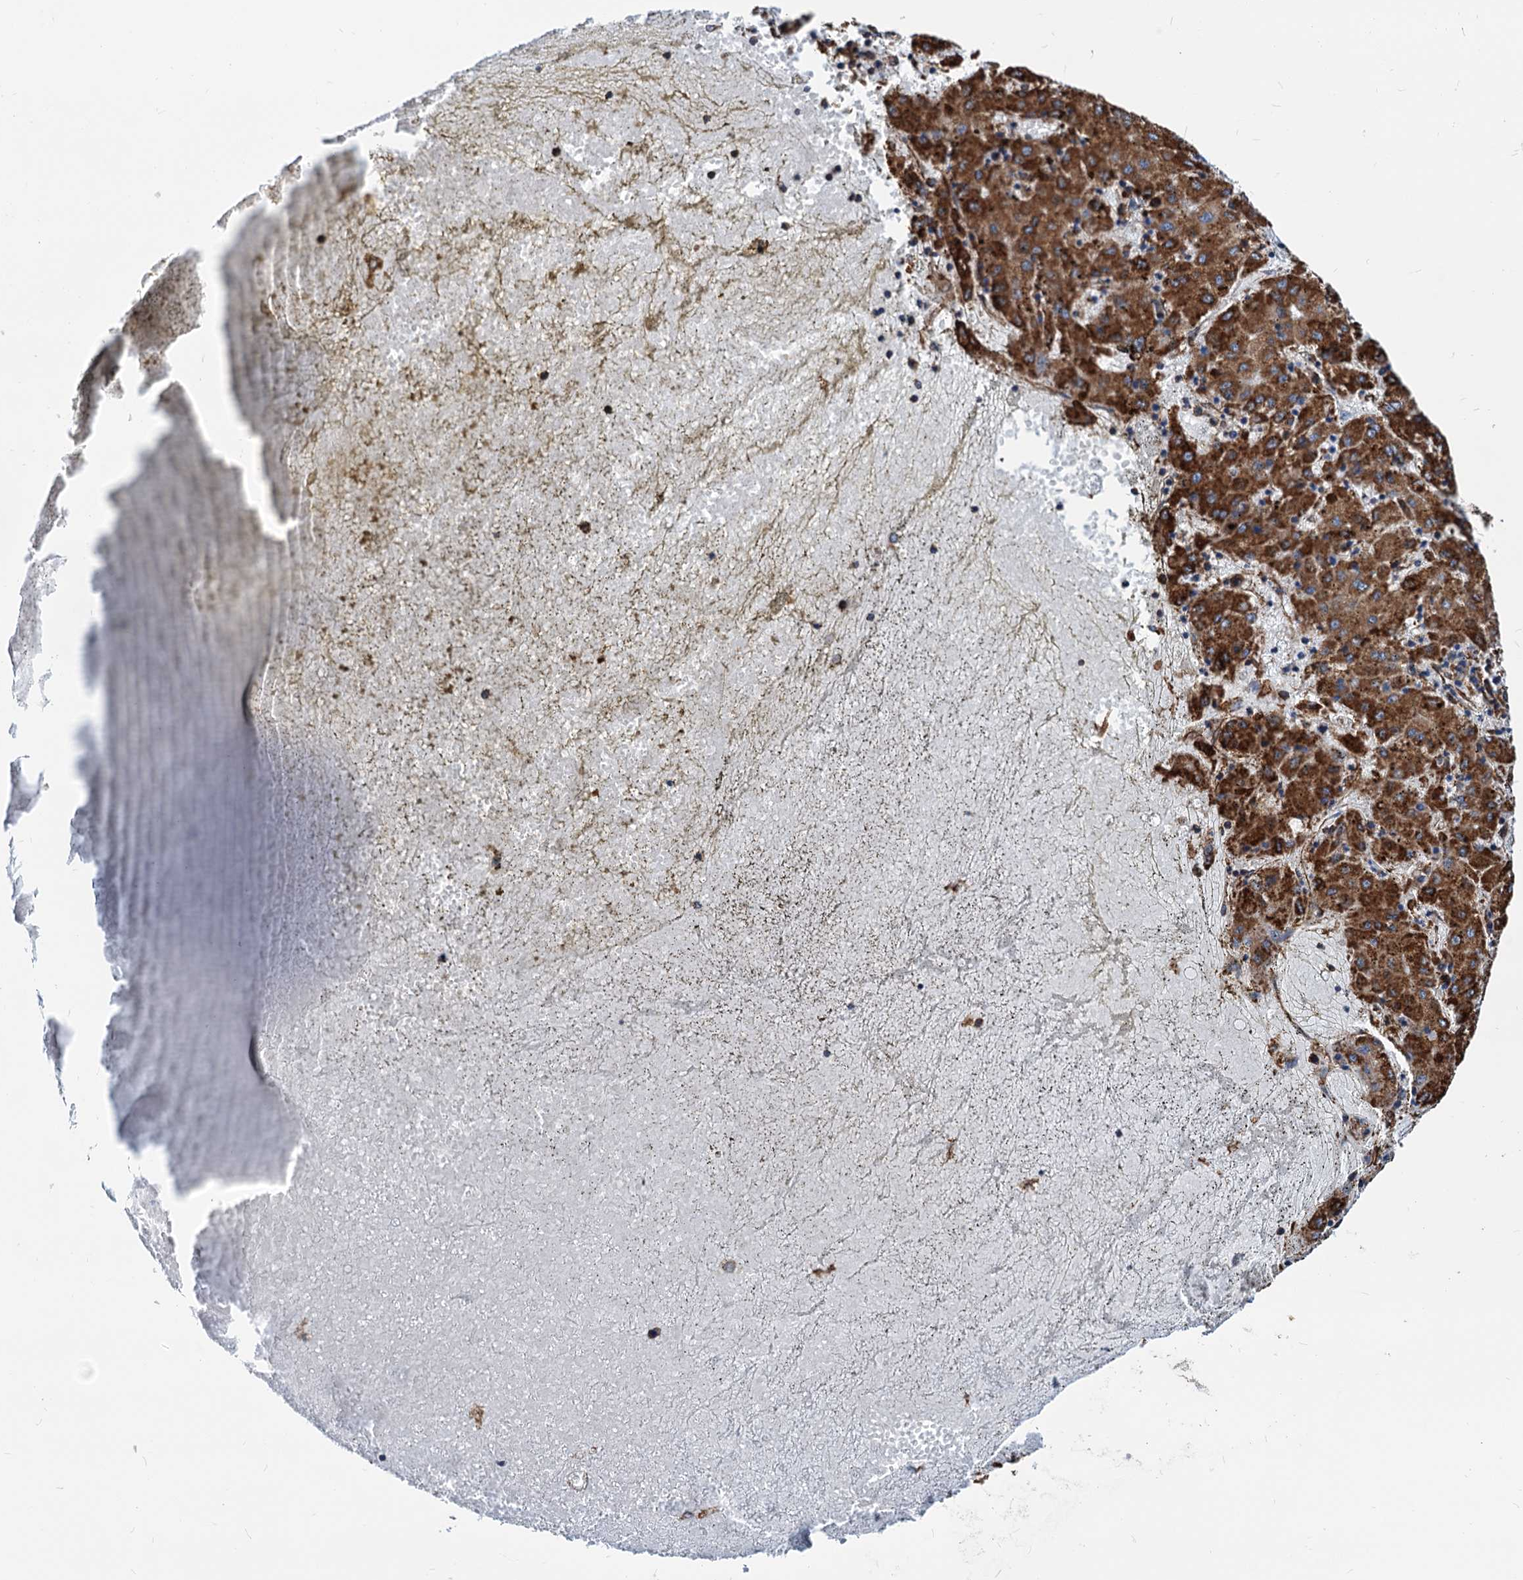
{"staining": {"intensity": "moderate", "quantity": ">75%", "location": "cytoplasmic/membranous"}, "tissue": "liver cancer", "cell_type": "Tumor cells", "image_type": "cancer", "snomed": [{"axis": "morphology", "description": "Carcinoma, Hepatocellular, NOS"}, {"axis": "topography", "description": "Liver"}], "caption": "Liver cancer (hepatocellular carcinoma) was stained to show a protein in brown. There is medium levels of moderate cytoplasmic/membranous expression in about >75% of tumor cells.", "gene": "HSPA5", "patient": {"sex": "male", "age": 72}}